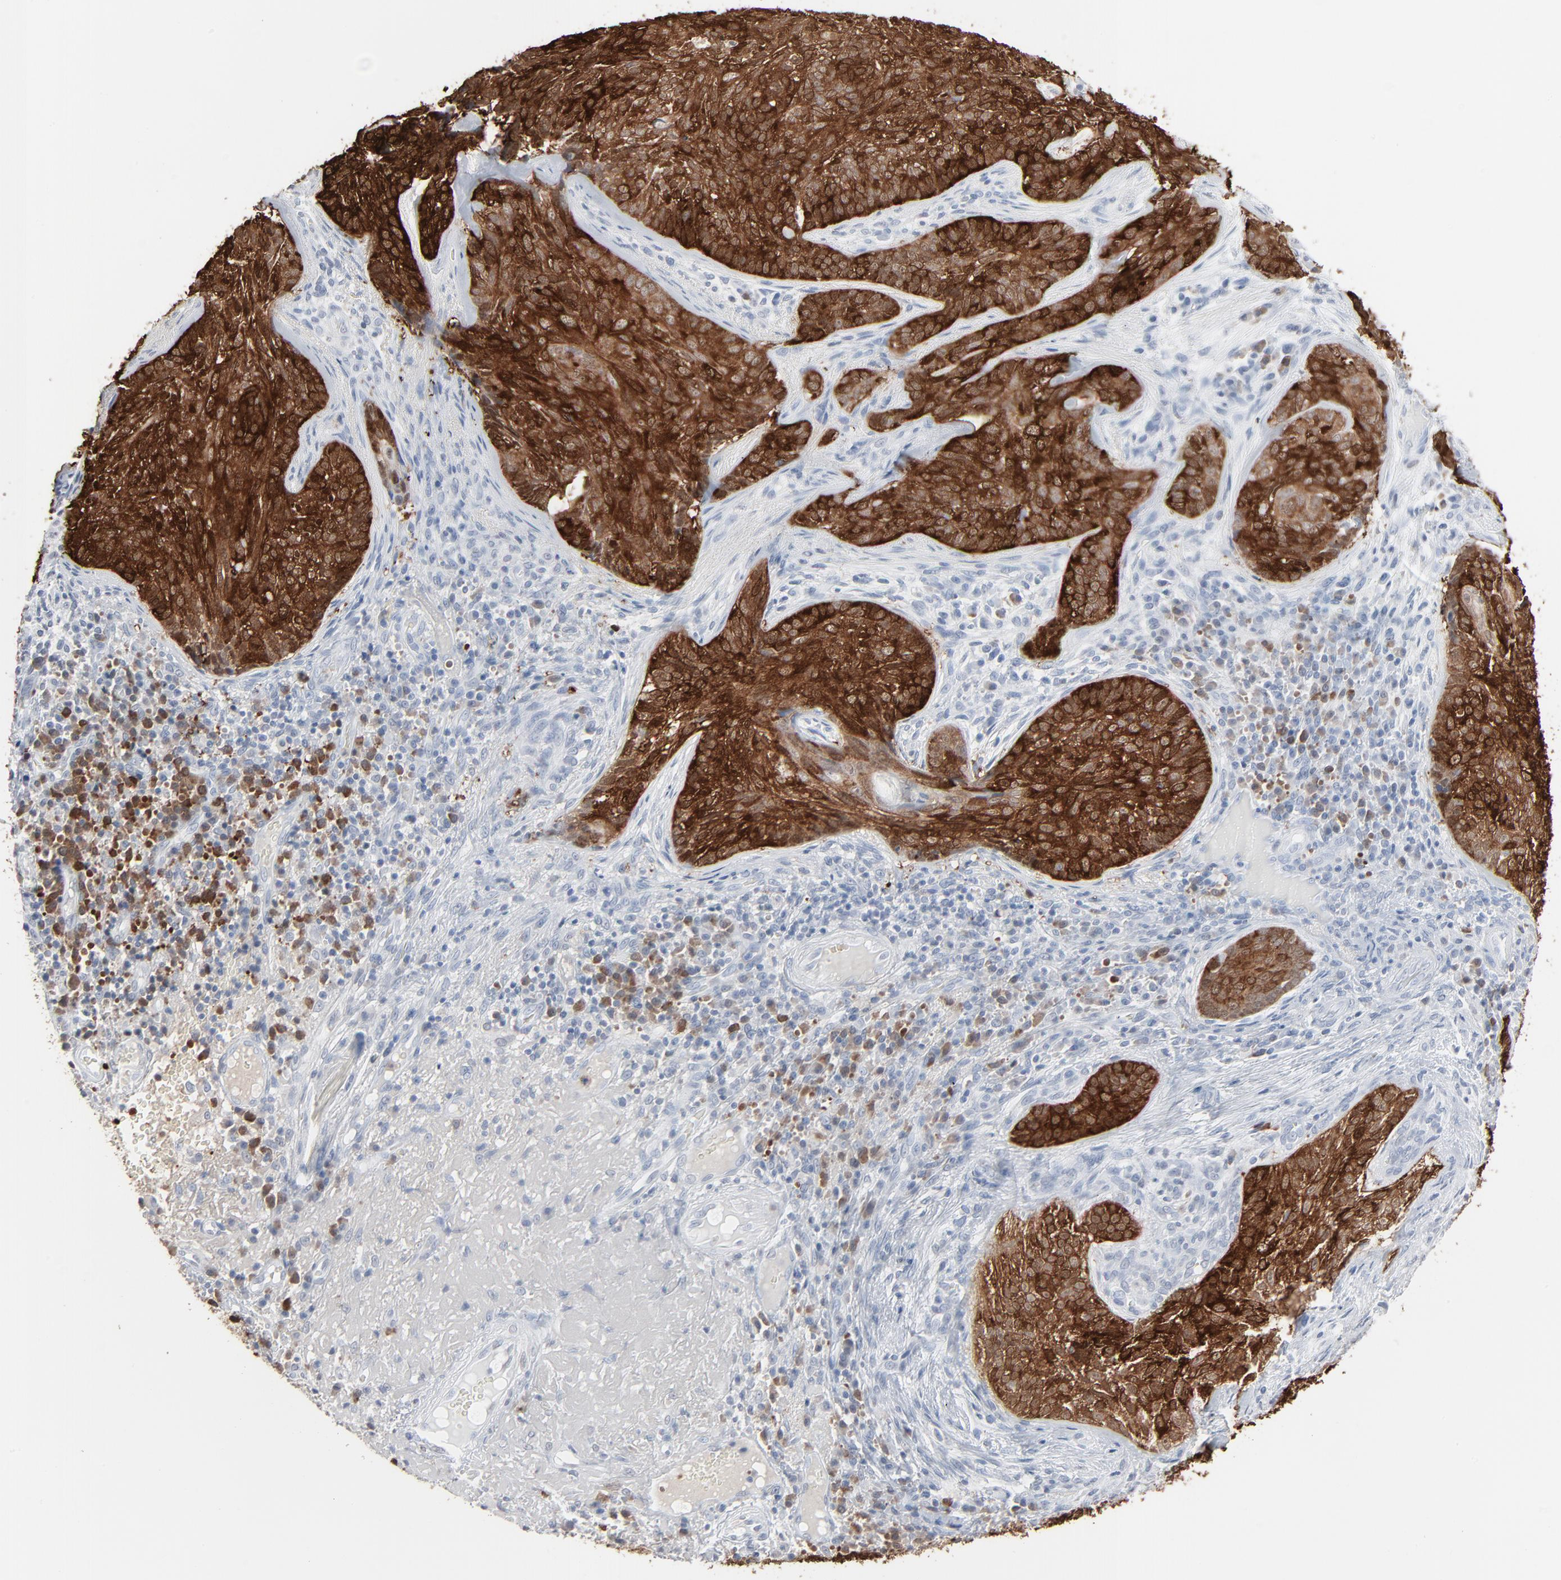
{"staining": {"intensity": "strong", "quantity": ">75%", "location": "cytoplasmic/membranous"}, "tissue": "skin cancer", "cell_type": "Tumor cells", "image_type": "cancer", "snomed": [{"axis": "morphology", "description": "Basal cell carcinoma"}, {"axis": "topography", "description": "Skin"}], "caption": "Skin cancer (basal cell carcinoma) was stained to show a protein in brown. There is high levels of strong cytoplasmic/membranous positivity in about >75% of tumor cells.", "gene": "PHGDH", "patient": {"sex": "male", "age": 72}}